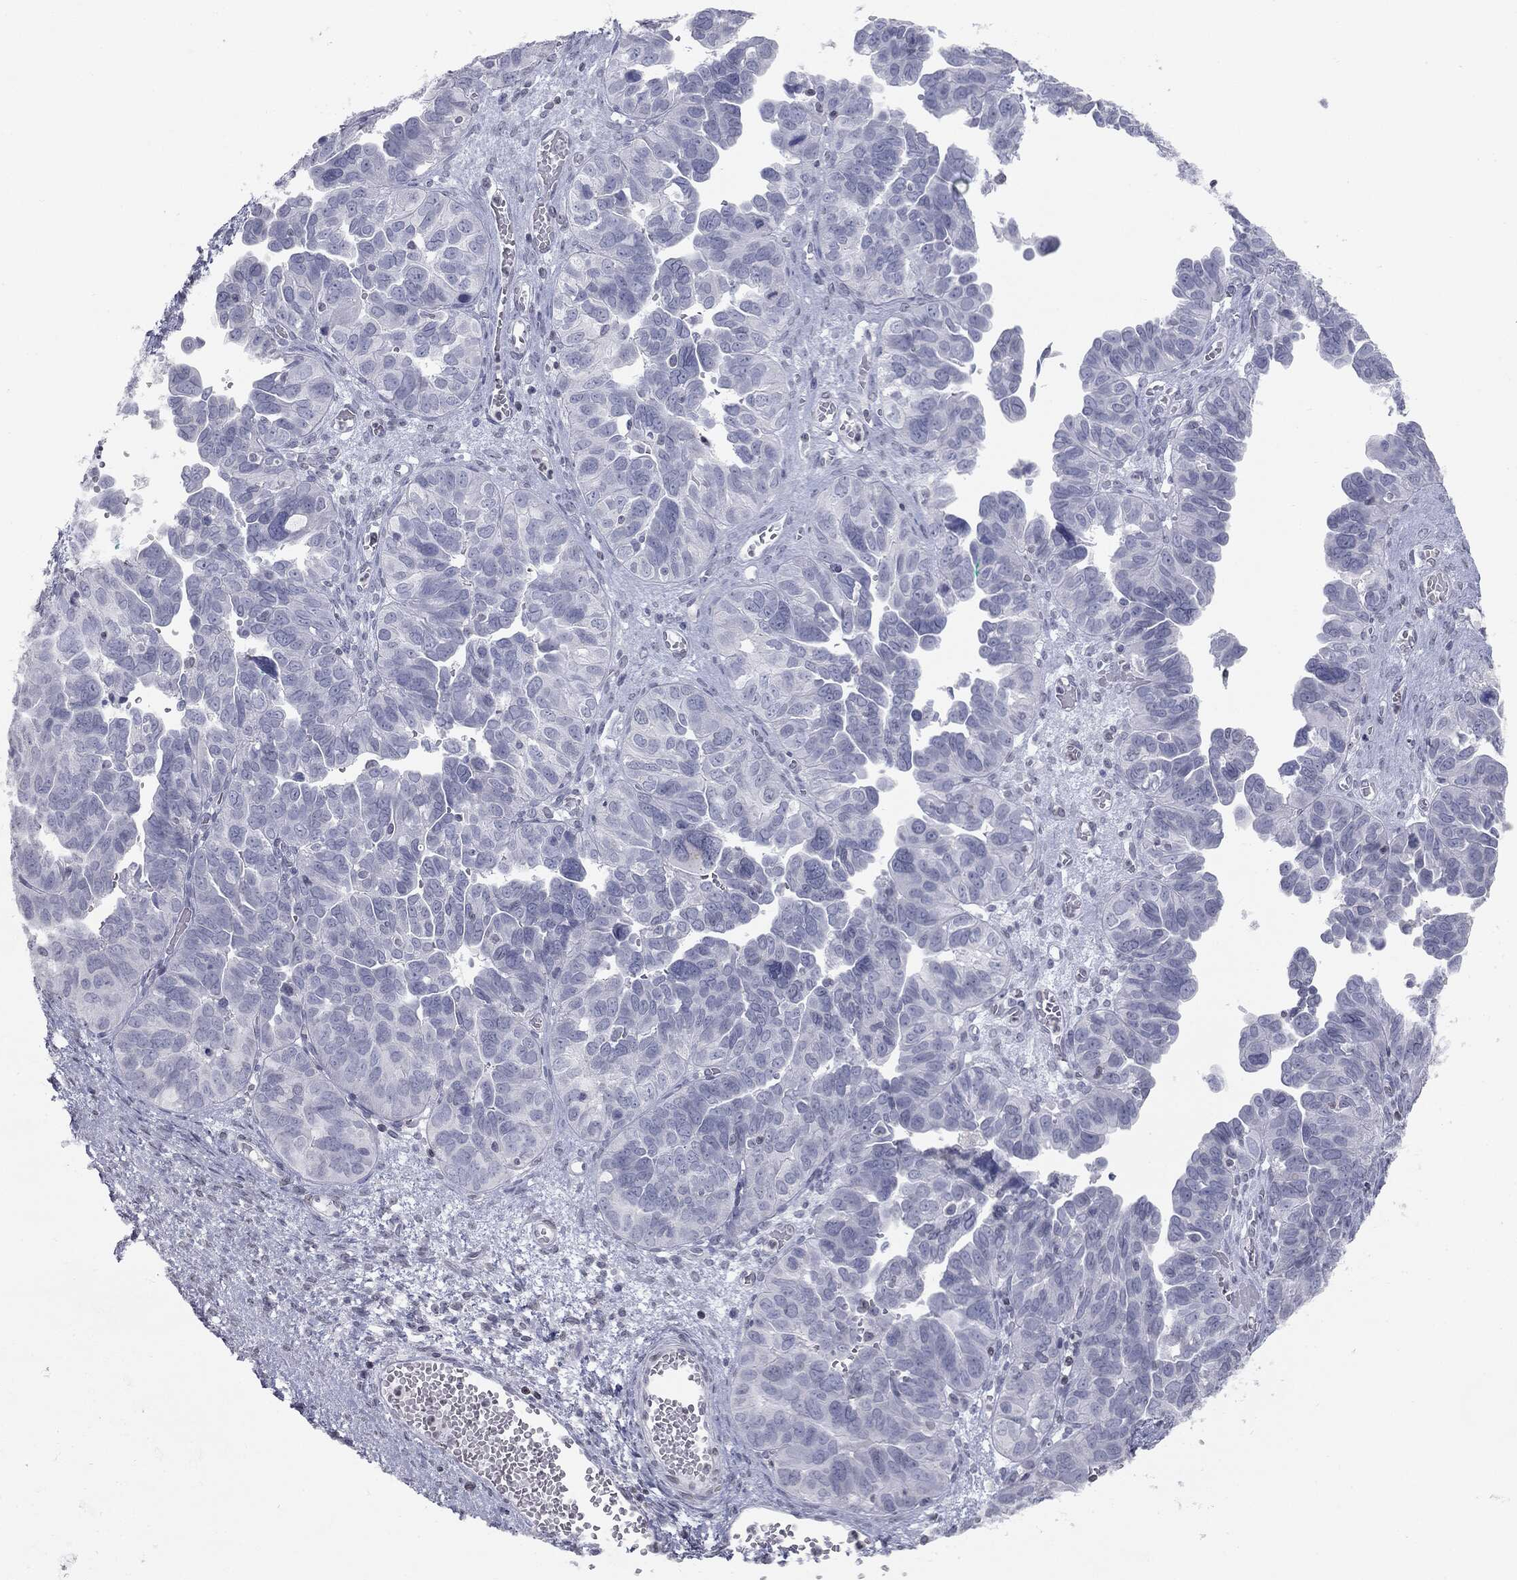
{"staining": {"intensity": "negative", "quantity": "none", "location": "none"}, "tissue": "ovarian cancer", "cell_type": "Tumor cells", "image_type": "cancer", "snomed": [{"axis": "morphology", "description": "Cystadenocarcinoma, serous, NOS"}, {"axis": "topography", "description": "Ovary"}], "caption": "The photomicrograph displays no significant positivity in tumor cells of serous cystadenocarcinoma (ovarian).", "gene": "ALDOB", "patient": {"sex": "female", "age": 64}}